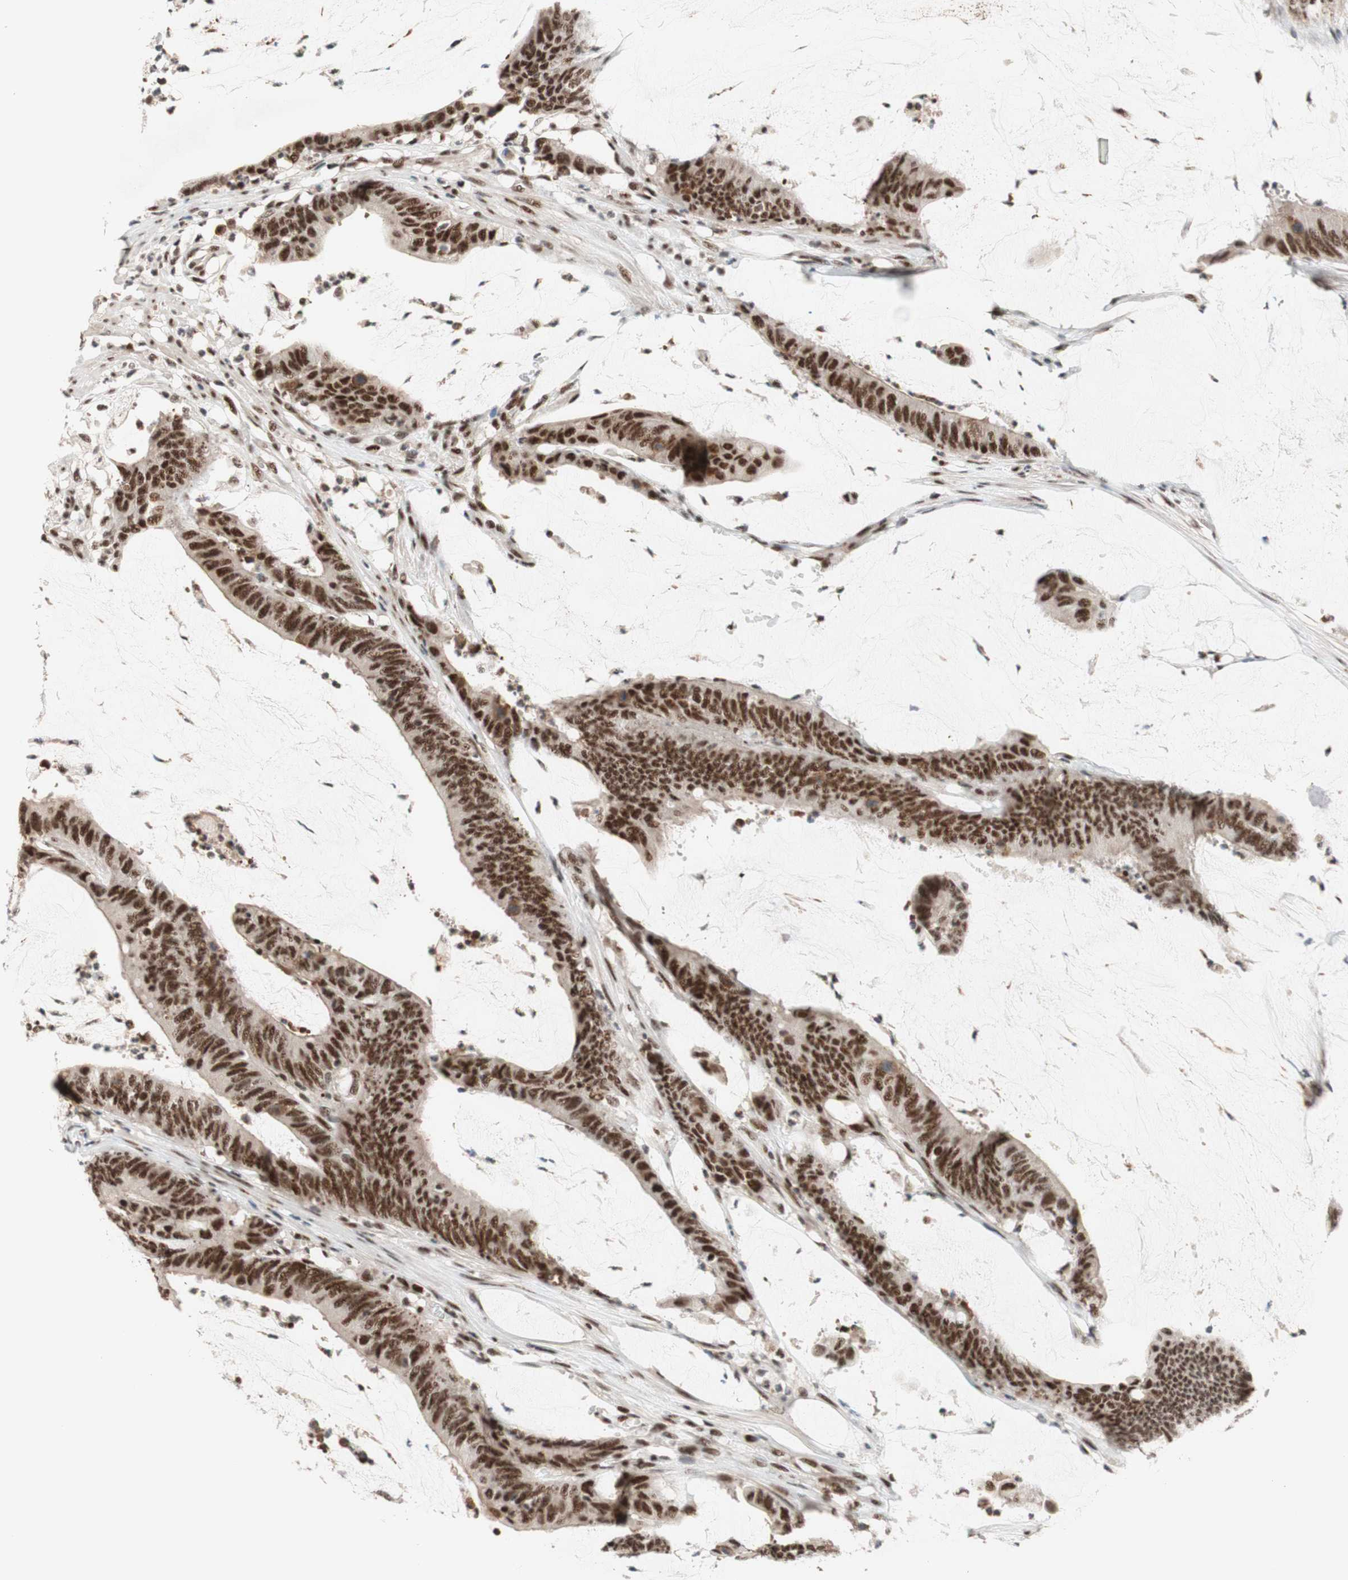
{"staining": {"intensity": "strong", "quantity": ">75%", "location": "nuclear"}, "tissue": "colorectal cancer", "cell_type": "Tumor cells", "image_type": "cancer", "snomed": [{"axis": "morphology", "description": "Adenocarcinoma, NOS"}, {"axis": "topography", "description": "Rectum"}], "caption": "An immunohistochemistry image of neoplastic tissue is shown. Protein staining in brown labels strong nuclear positivity in colorectal cancer within tumor cells.", "gene": "PRPF19", "patient": {"sex": "female", "age": 66}}